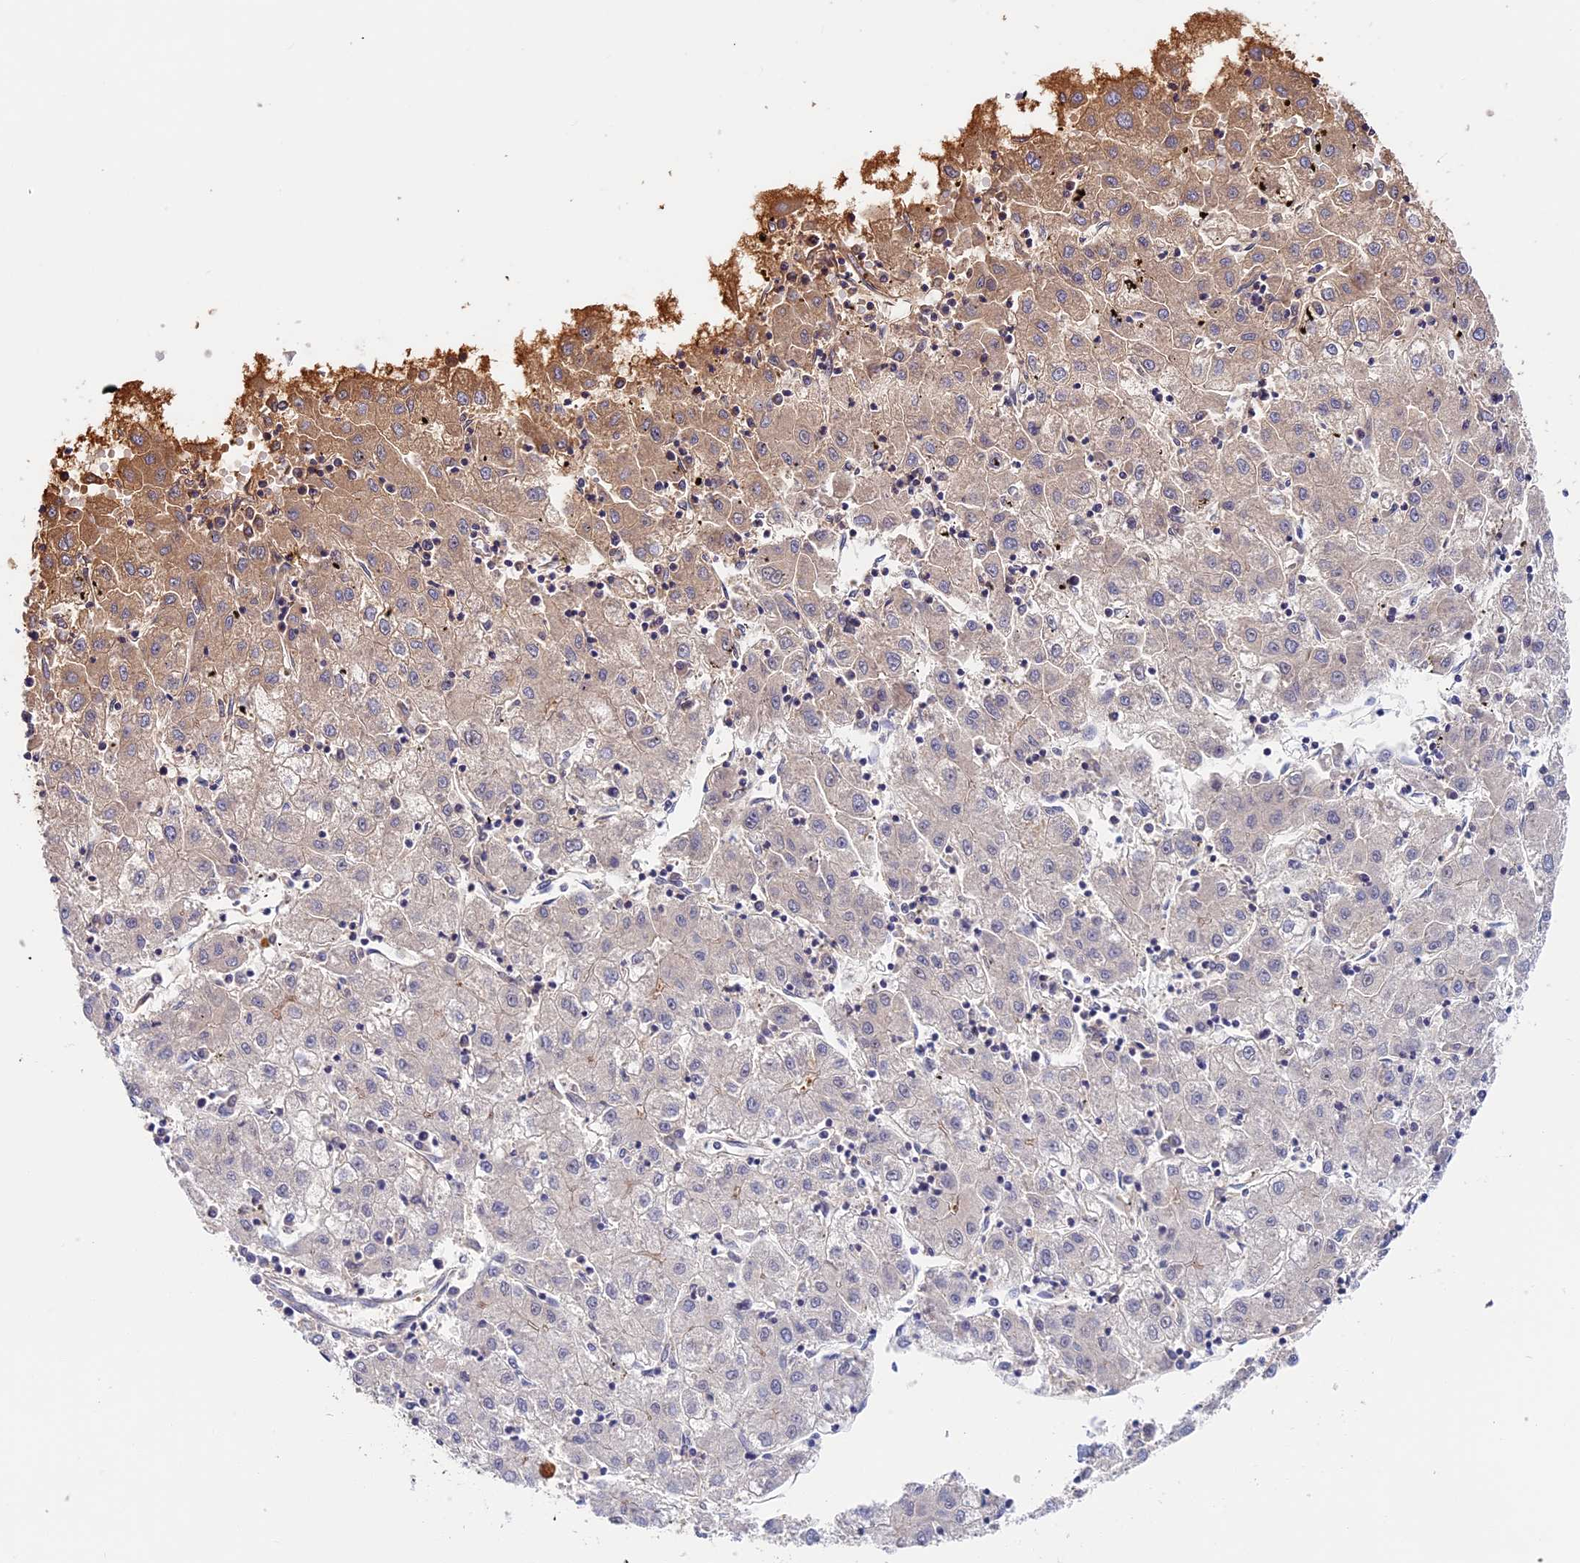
{"staining": {"intensity": "negative", "quantity": "none", "location": "none"}, "tissue": "liver cancer", "cell_type": "Tumor cells", "image_type": "cancer", "snomed": [{"axis": "morphology", "description": "Carcinoma, Hepatocellular, NOS"}, {"axis": "topography", "description": "Liver"}], "caption": "Human liver hepatocellular carcinoma stained for a protein using immunohistochemistry exhibits no staining in tumor cells.", "gene": "ADGRD1", "patient": {"sex": "male", "age": 72}}